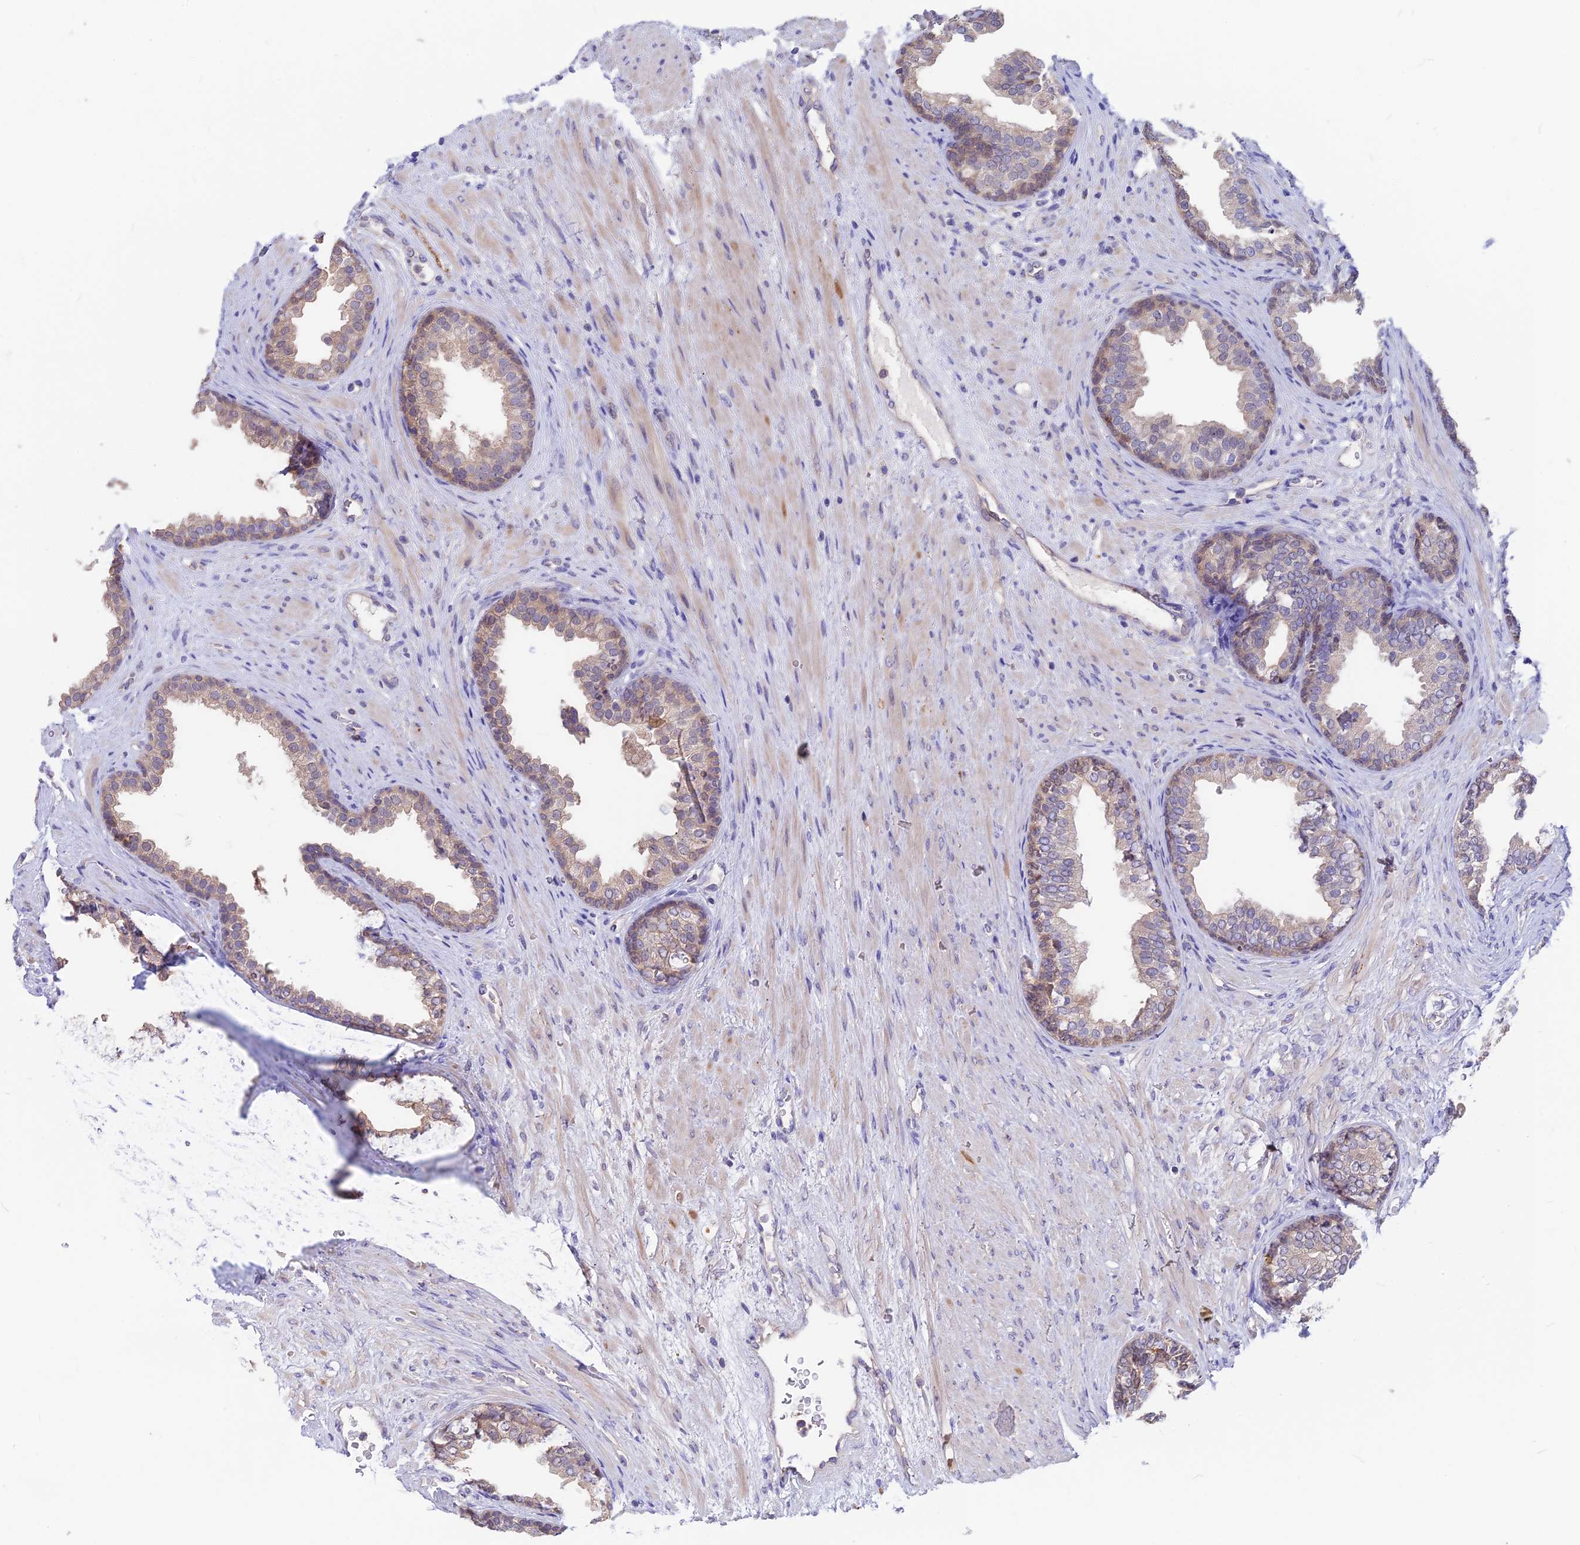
{"staining": {"intensity": "weak", "quantity": "<25%", "location": "cytoplasmic/membranous"}, "tissue": "prostate", "cell_type": "Glandular cells", "image_type": "normal", "snomed": [{"axis": "morphology", "description": "Normal tissue, NOS"}, {"axis": "topography", "description": "Prostate"}], "caption": "Glandular cells show no significant protein expression in benign prostate. (Brightfield microscopy of DAB (3,3'-diaminobenzidine) IHC at high magnification).", "gene": "SNAP91", "patient": {"sex": "male", "age": 76}}